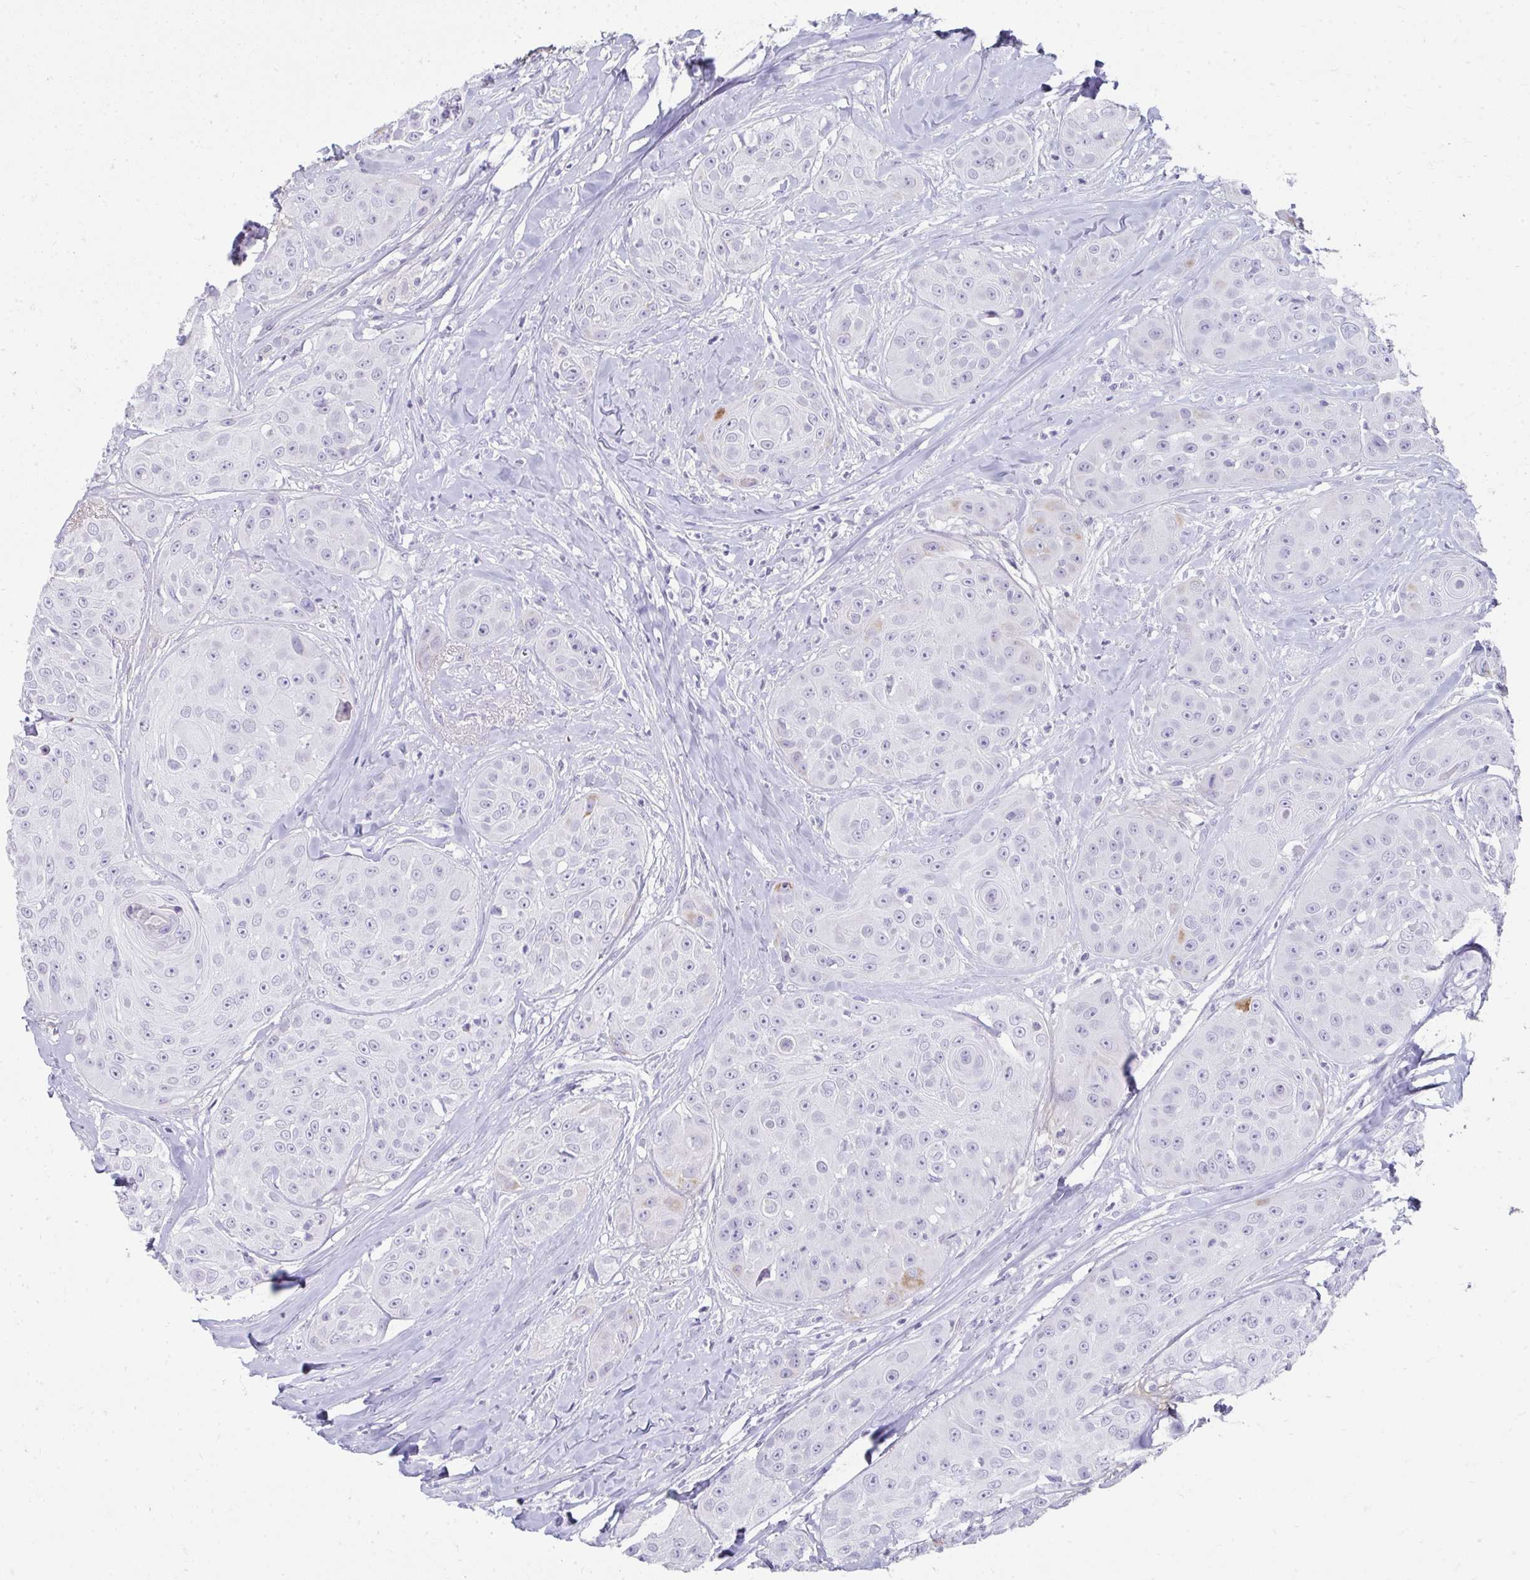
{"staining": {"intensity": "negative", "quantity": "none", "location": "none"}, "tissue": "head and neck cancer", "cell_type": "Tumor cells", "image_type": "cancer", "snomed": [{"axis": "morphology", "description": "Squamous cell carcinoma, NOS"}, {"axis": "topography", "description": "Head-Neck"}], "caption": "Immunohistochemical staining of head and neck cancer demonstrates no significant staining in tumor cells.", "gene": "RLF", "patient": {"sex": "male", "age": 83}}